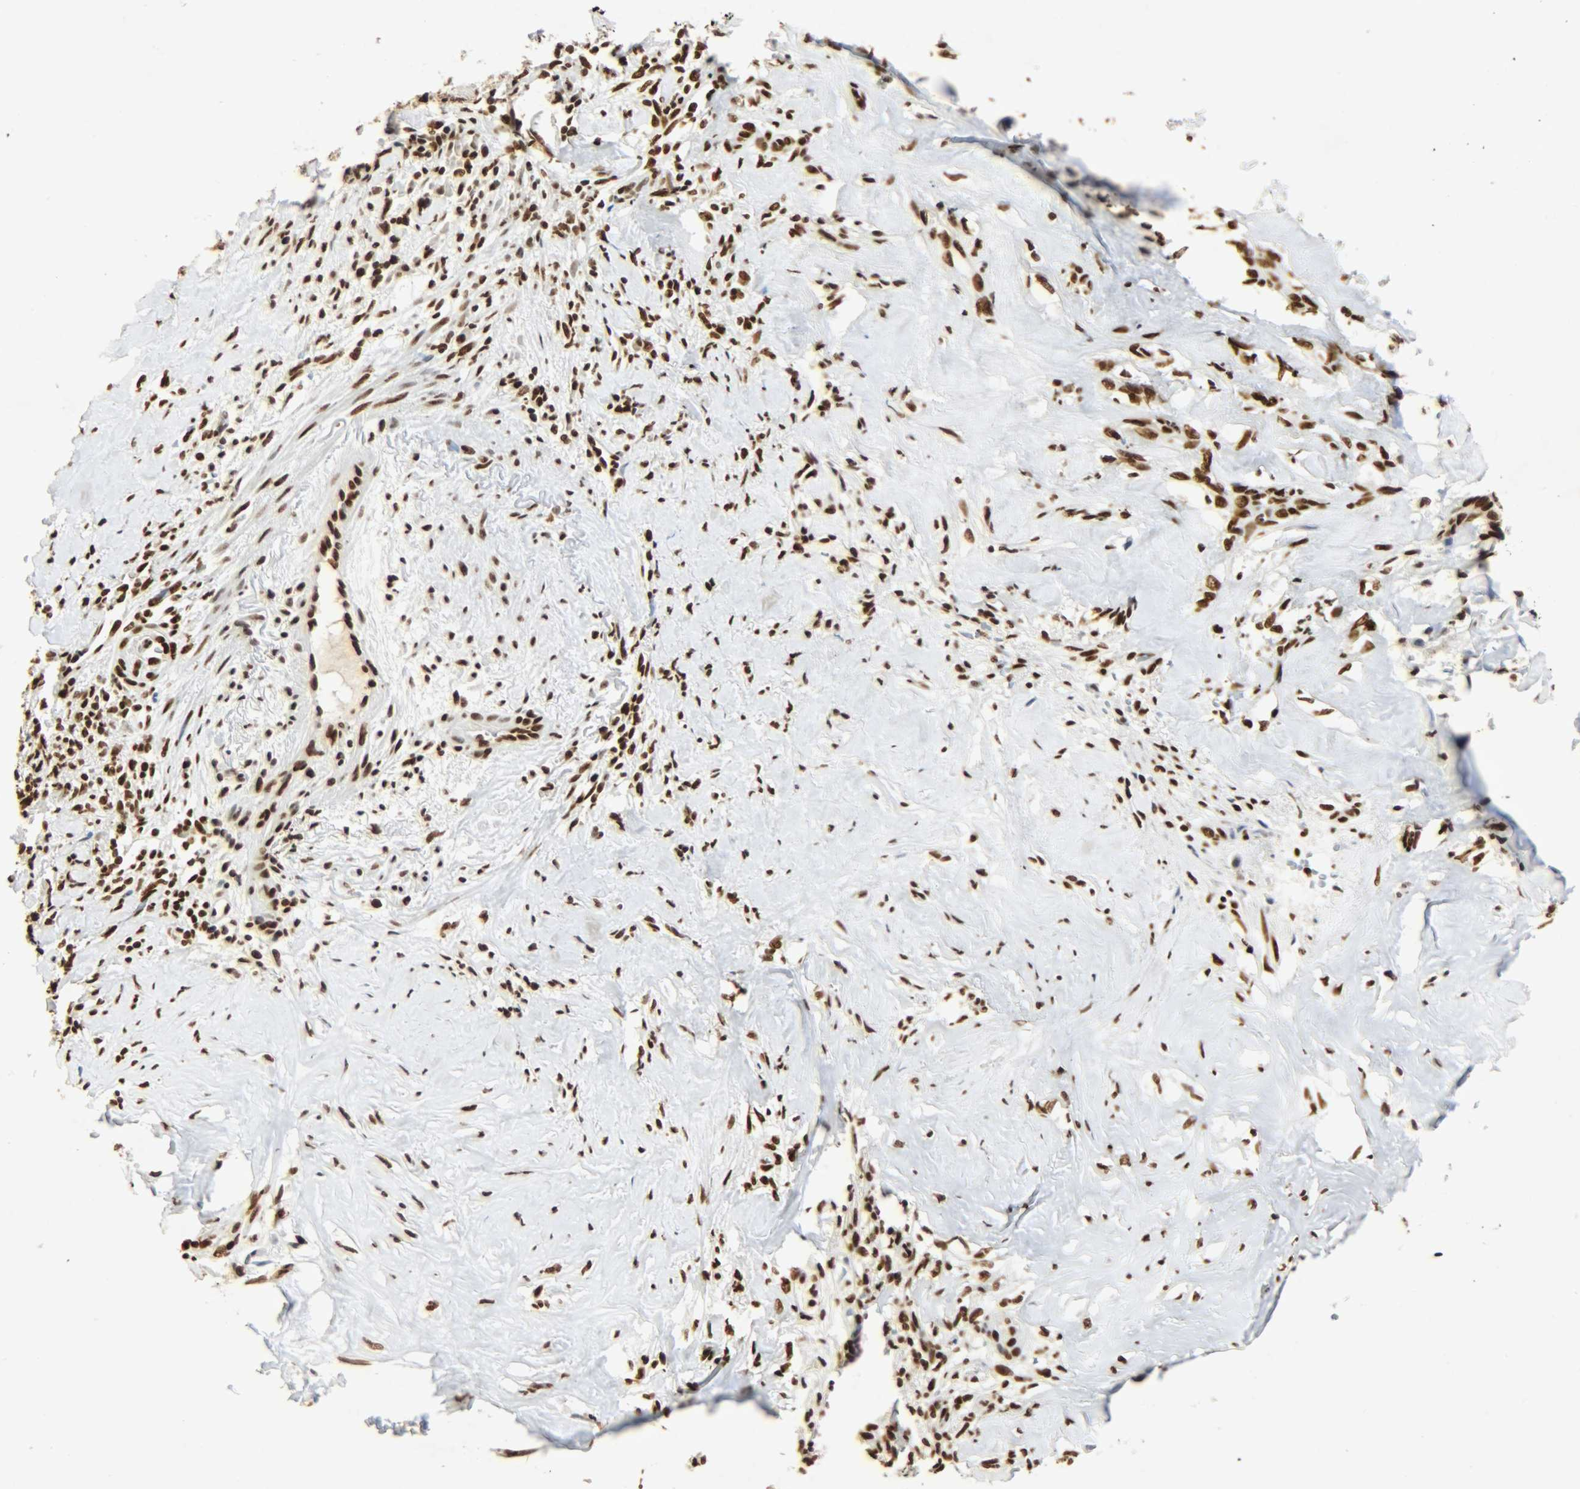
{"staining": {"intensity": "strong", "quantity": ">75%", "location": "nuclear"}, "tissue": "liver cancer", "cell_type": "Tumor cells", "image_type": "cancer", "snomed": [{"axis": "morphology", "description": "Cholangiocarcinoma"}, {"axis": "topography", "description": "Liver"}], "caption": "Brown immunohistochemical staining in liver cancer displays strong nuclear staining in approximately >75% of tumor cells.", "gene": "KHDRBS1", "patient": {"sex": "female", "age": 67}}